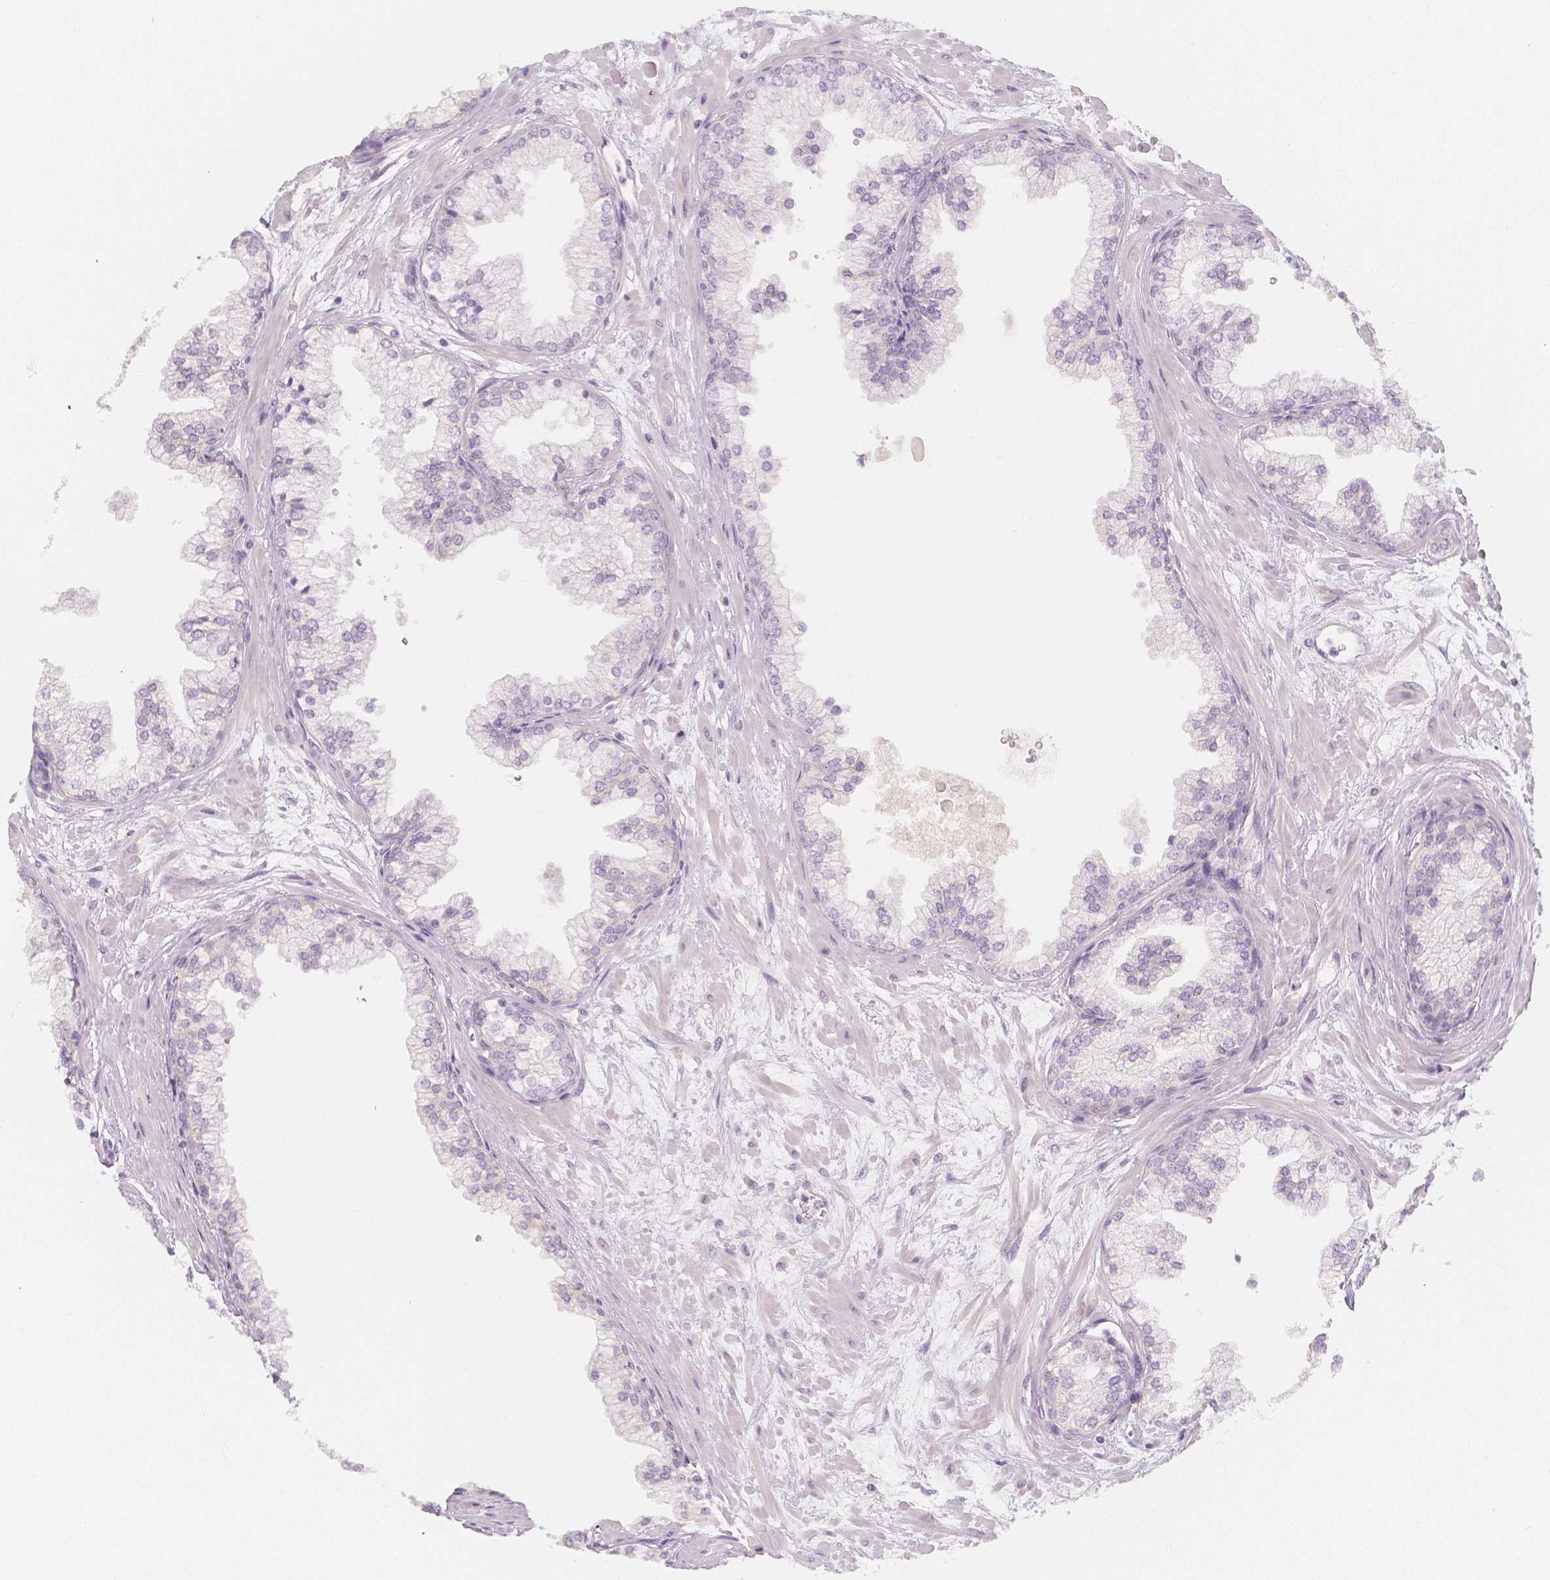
{"staining": {"intensity": "negative", "quantity": "none", "location": "none"}, "tissue": "prostate", "cell_type": "Glandular cells", "image_type": "normal", "snomed": [{"axis": "morphology", "description": "Normal tissue, NOS"}, {"axis": "topography", "description": "Prostate"}, {"axis": "topography", "description": "Peripheral nerve tissue"}], "caption": "Immunohistochemistry micrograph of benign human prostate stained for a protein (brown), which displays no staining in glandular cells.", "gene": "BATF", "patient": {"sex": "male", "age": 61}}